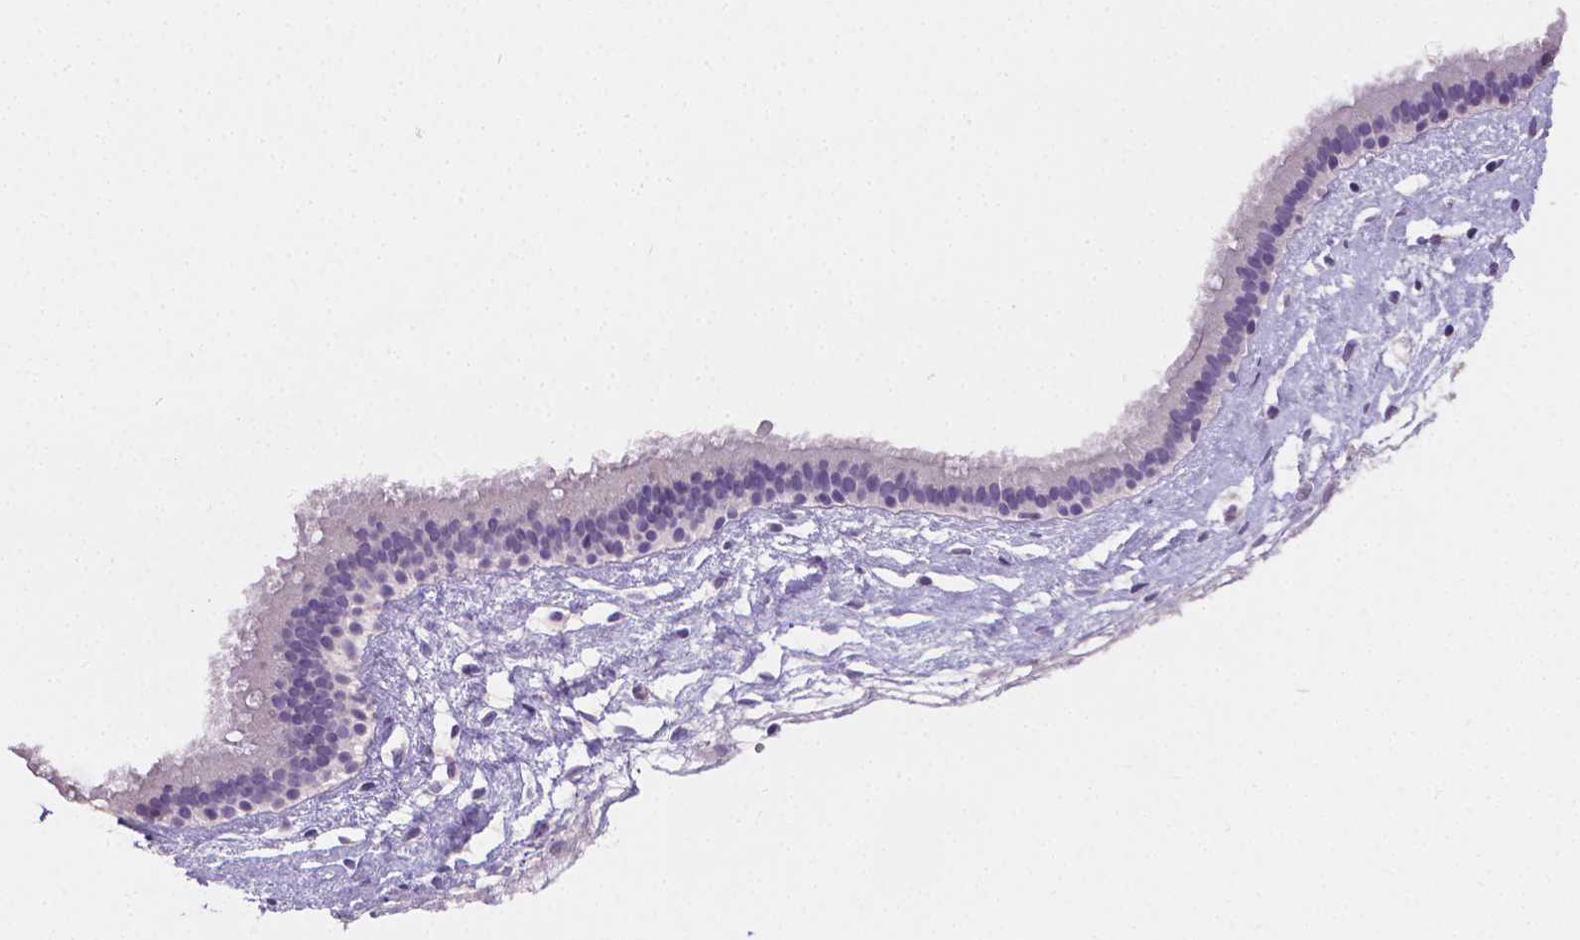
{"staining": {"intensity": "negative", "quantity": "none", "location": "none"}, "tissue": "nasopharynx", "cell_type": "Respiratory epithelial cells", "image_type": "normal", "snomed": [{"axis": "morphology", "description": "Normal tissue, NOS"}, {"axis": "topography", "description": "Nasopharynx"}], "caption": "The image demonstrates no significant expression in respiratory epithelial cells of nasopharynx.", "gene": "TNNI2", "patient": {"sex": "male", "age": 24}}